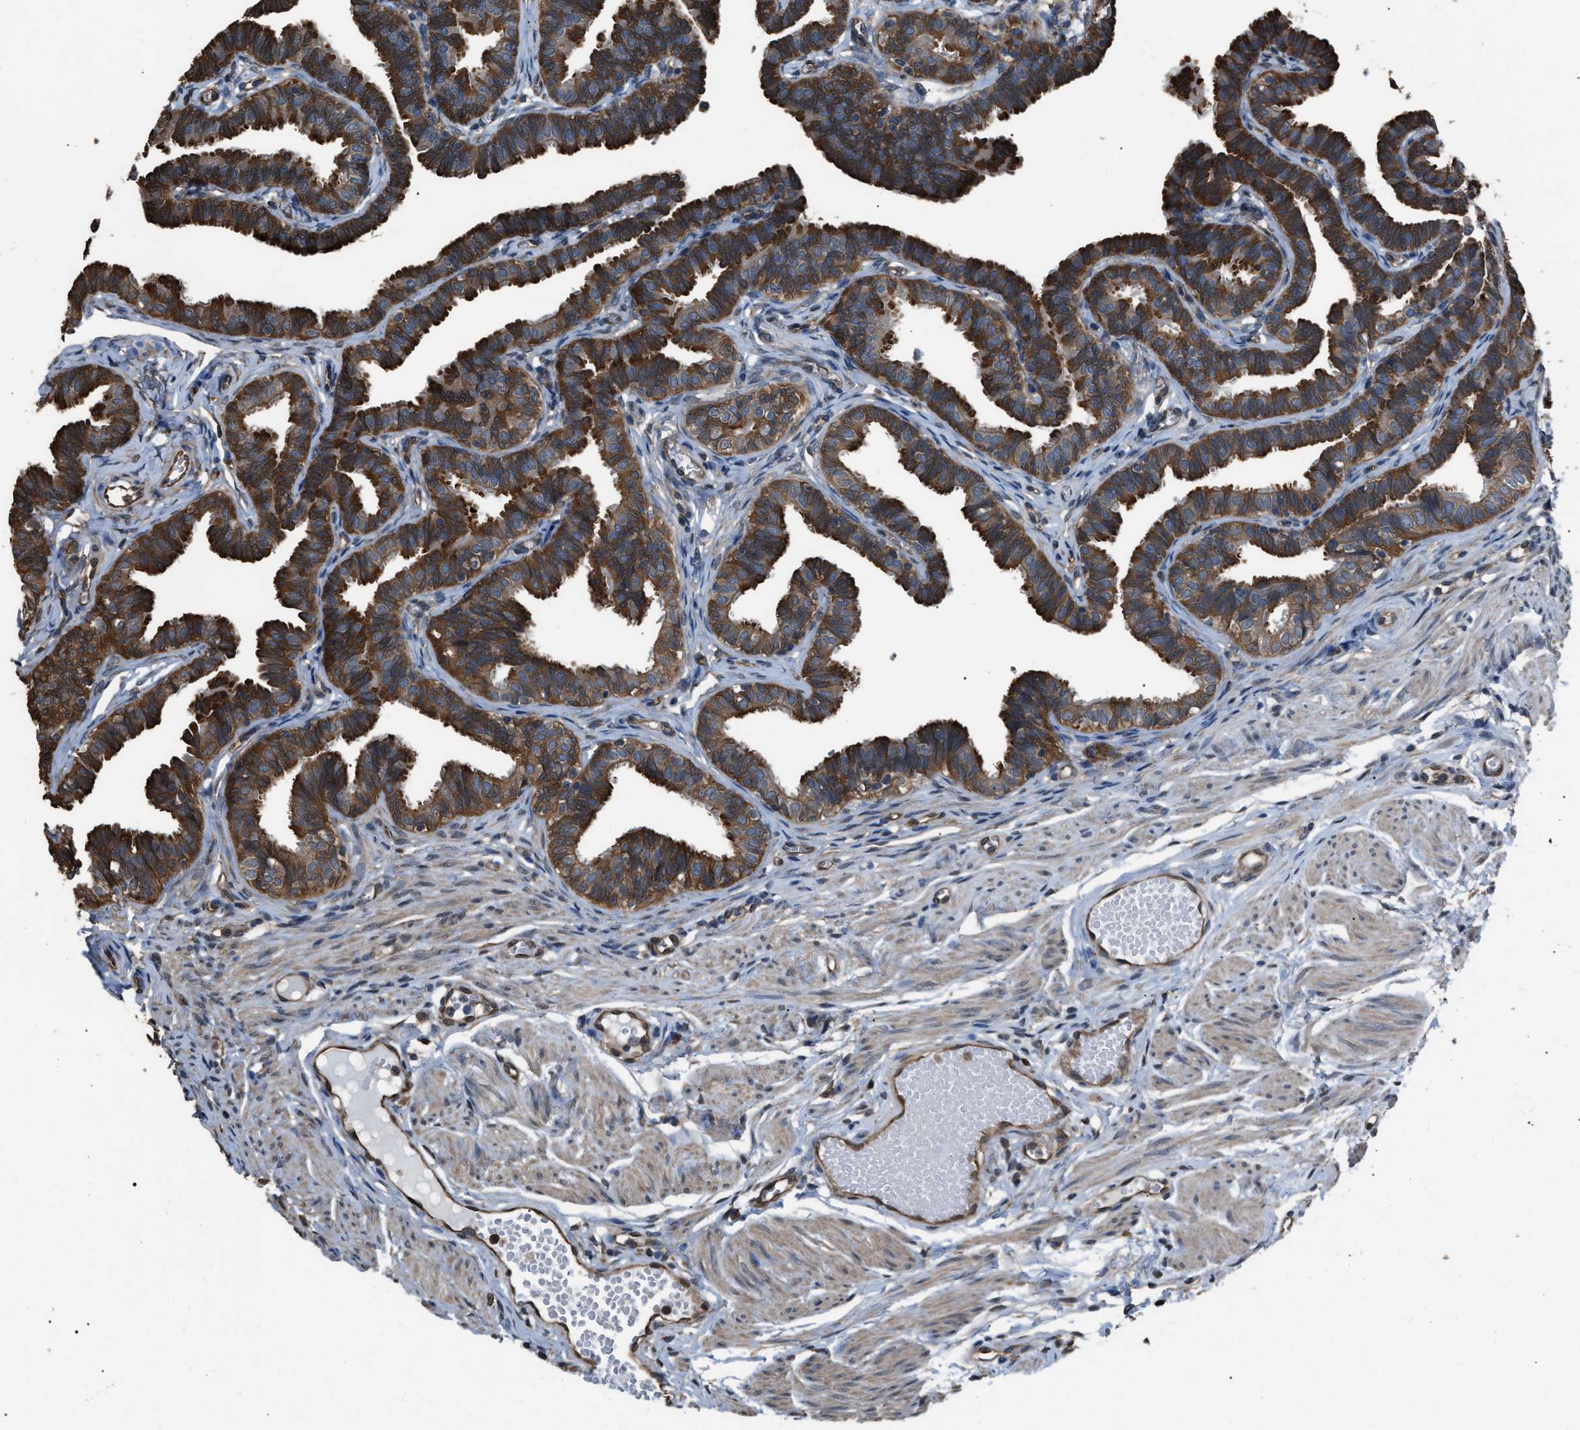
{"staining": {"intensity": "strong", "quantity": ">75%", "location": "cytoplasmic/membranous"}, "tissue": "fallopian tube", "cell_type": "Glandular cells", "image_type": "normal", "snomed": [{"axis": "morphology", "description": "Normal tissue, NOS"}, {"axis": "topography", "description": "Fallopian tube"}, {"axis": "topography", "description": "Ovary"}], "caption": "High-magnification brightfield microscopy of unremarkable fallopian tube stained with DAB (brown) and counterstained with hematoxylin (blue). glandular cells exhibit strong cytoplasmic/membranous positivity is seen in about>75% of cells.", "gene": "PDCD5", "patient": {"sex": "female", "age": 23}}